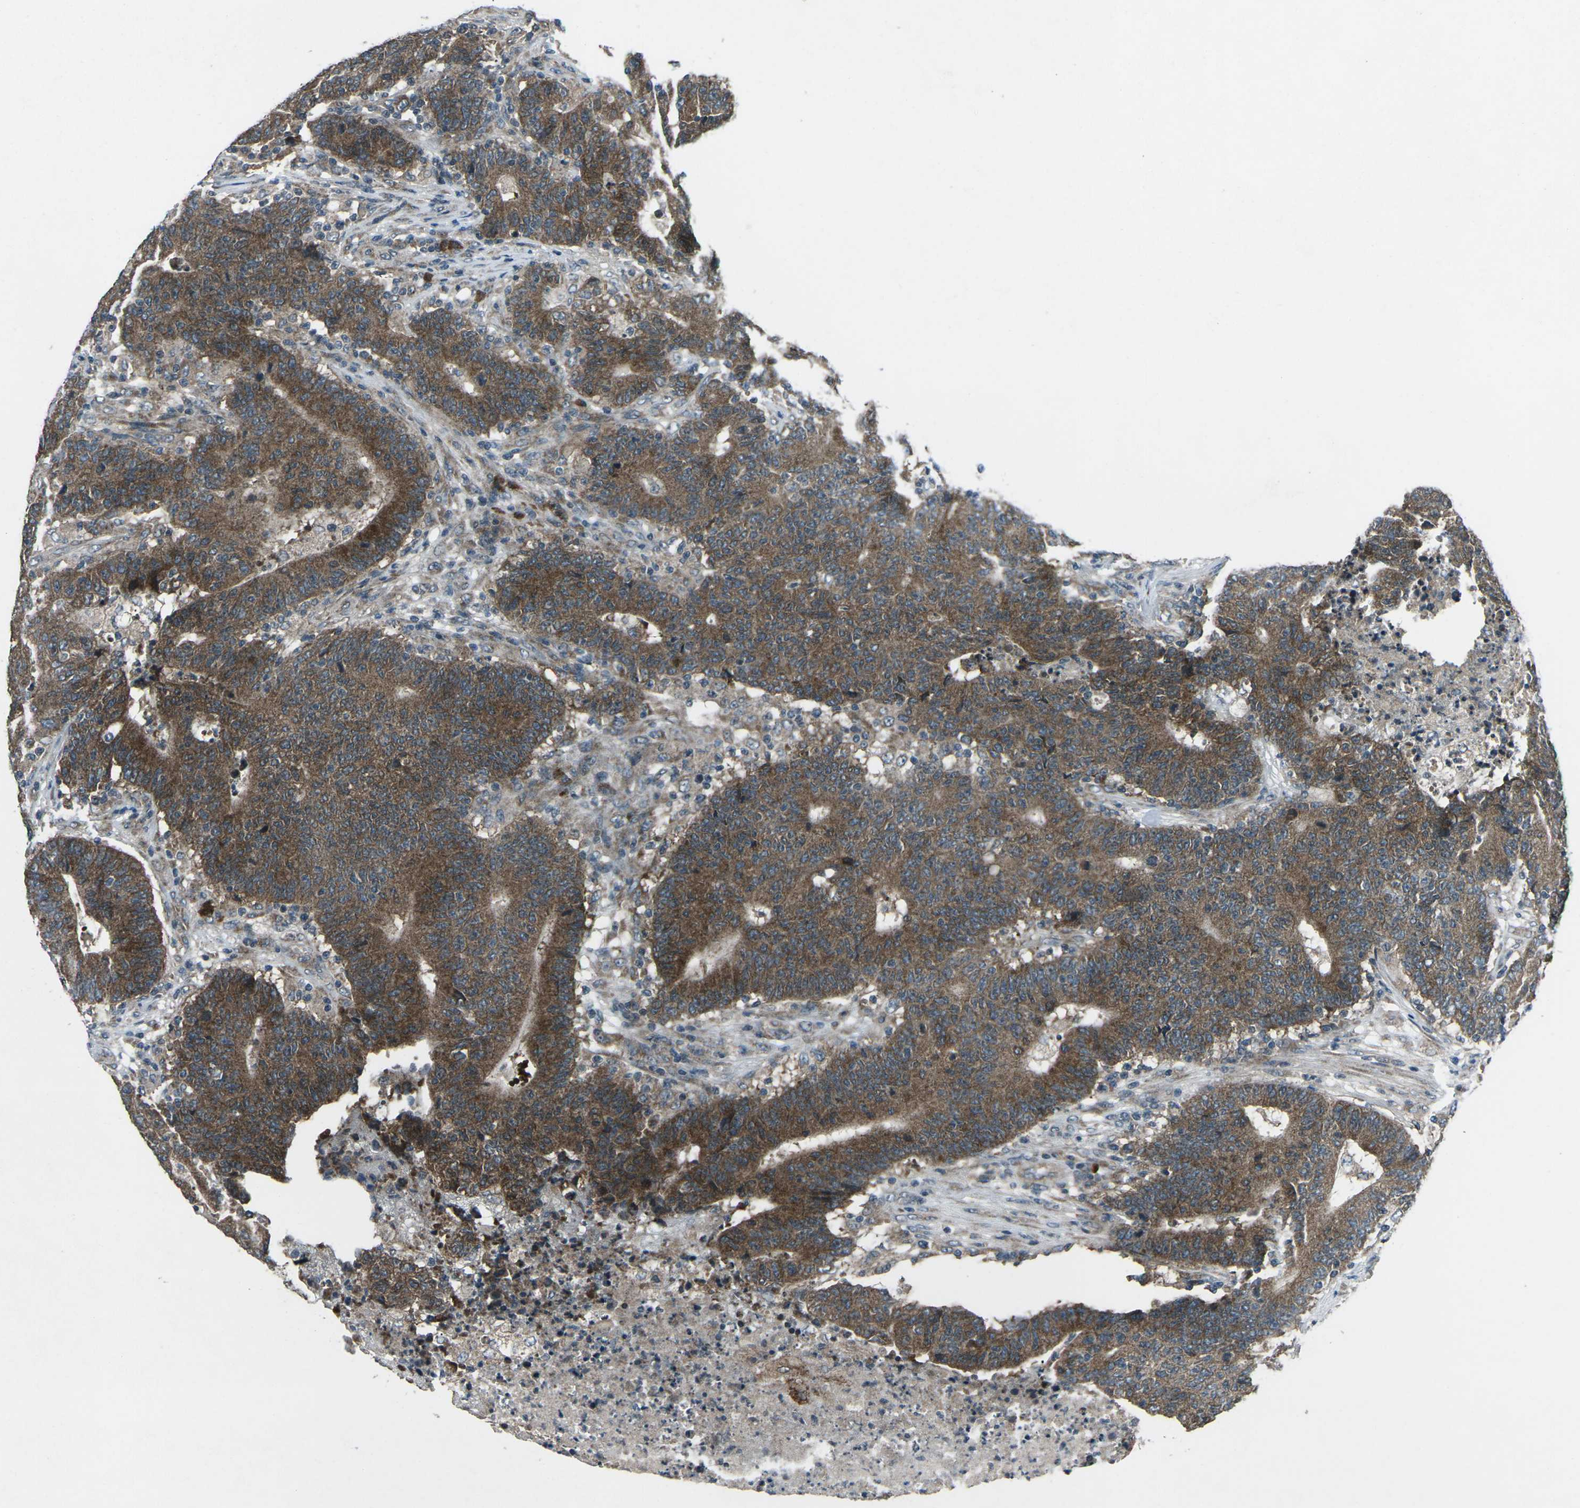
{"staining": {"intensity": "strong", "quantity": ">75%", "location": "cytoplasmic/membranous"}, "tissue": "colorectal cancer", "cell_type": "Tumor cells", "image_type": "cancer", "snomed": [{"axis": "morphology", "description": "Normal tissue, NOS"}, {"axis": "morphology", "description": "Adenocarcinoma, NOS"}, {"axis": "topography", "description": "Colon"}], "caption": "Immunohistochemical staining of human colorectal adenocarcinoma shows high levels of strong cytoplasmic/membranous staining in about >75% of tumor cells. Nuclei are stained in blue.", "gene": "CDK16", "patient": {"sex": "female", "age": 75}}